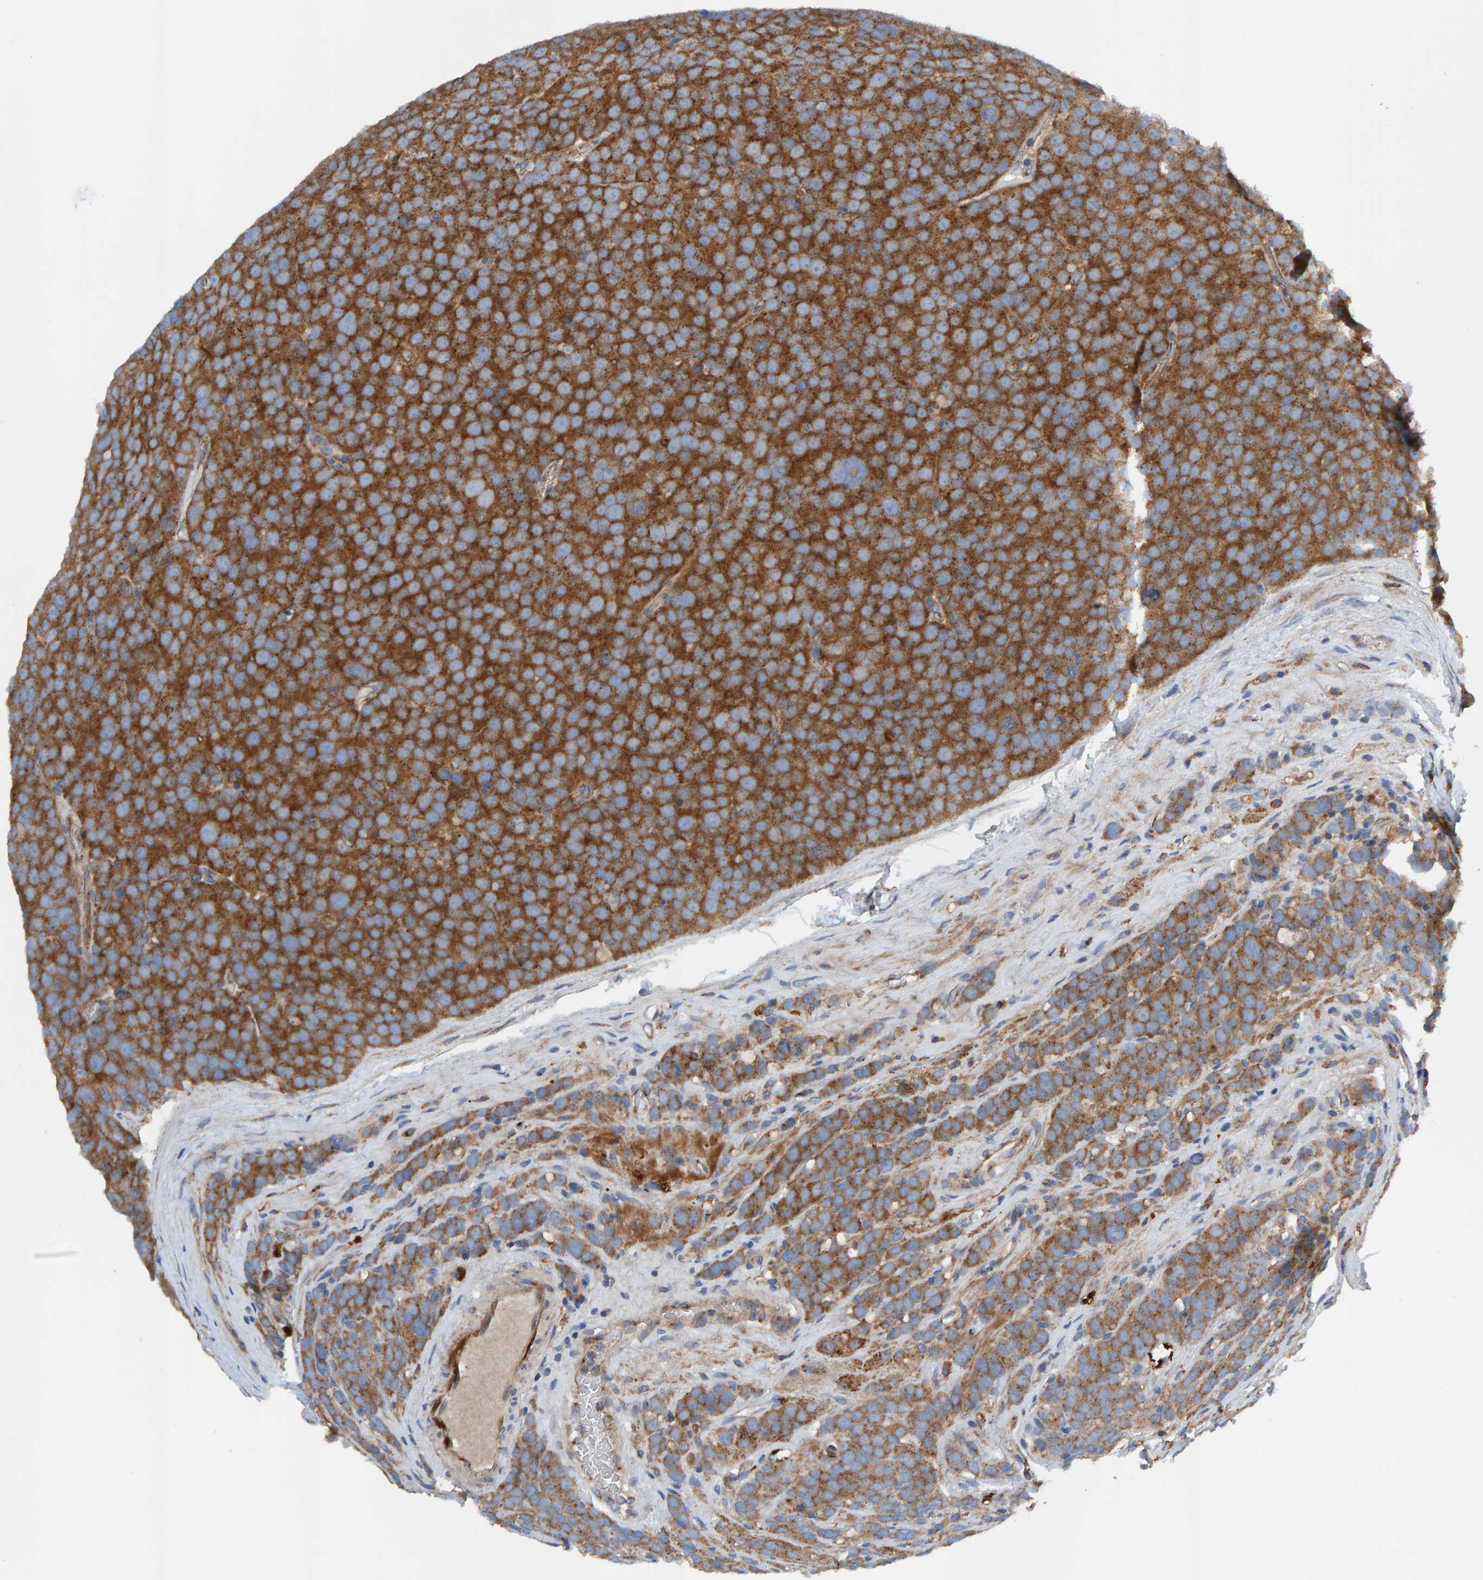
{"staining": {"intensity": "strong", "quantity": ">75%", "location": "cytoplasmic/membranous"}, "tissue": "testis cancer", "cell_type": "Tumor cells", "image_type": "cancer", "snomed": [{"axis": "morphology", "description": "Seminoma, NOS"}, {"axis": "topography", "description": "Testis"}], "caption": "Seminoma (testis) stained with DAB (3,3'-diaminobenzidine) IHC displays high levels of strong cytoplasmic/membranous staining in about >75% of tumor cells.", "gene": "MKLN1", "patient": {"sex": "male", "age": 71}}